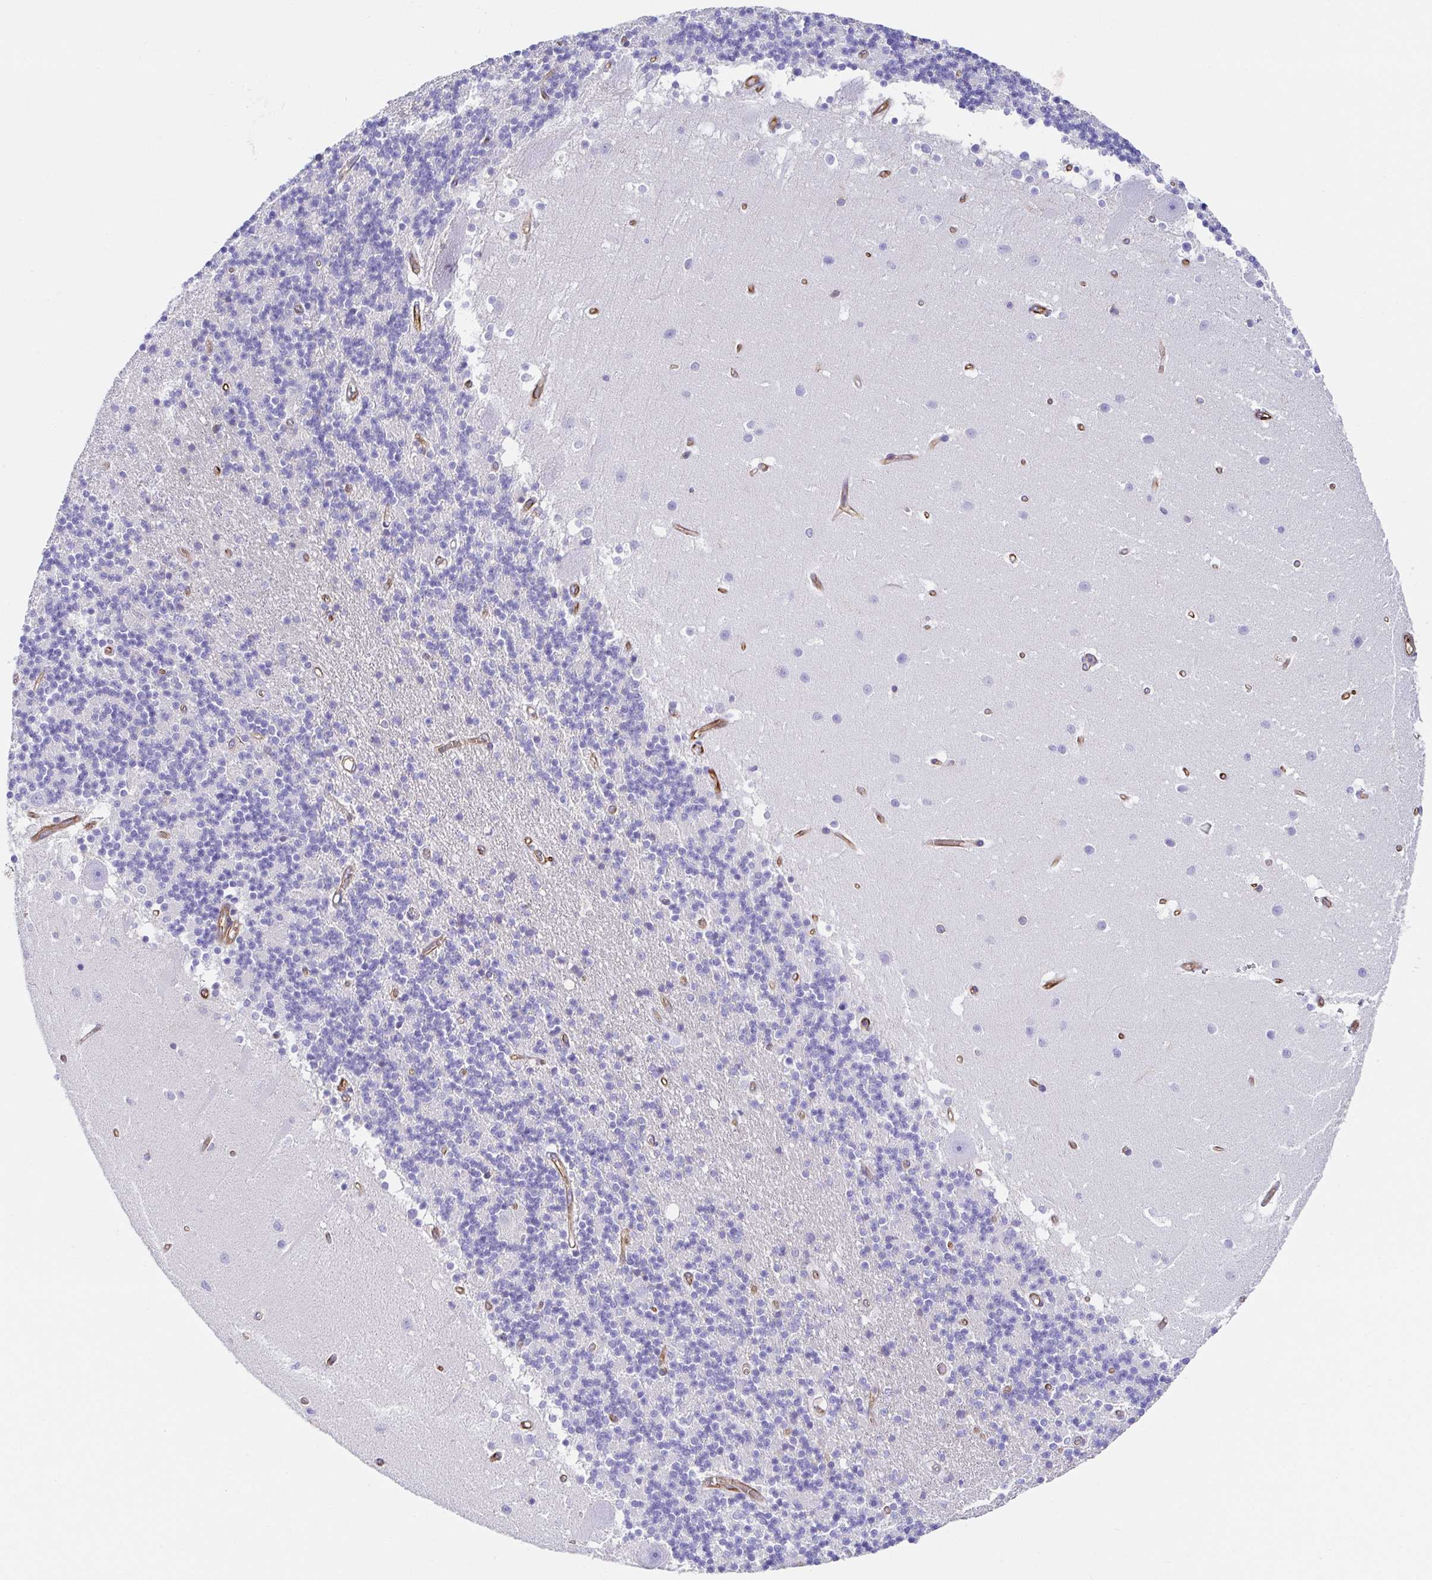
{"staining": {"intensity": "negative", "quantity": "none", "location": "none"}, "tissue": "cerebellum", "cell_type": "Cells in granular layer", "image_type": "normal", "snomed": [{"axis": "morphology", "description": "Normal tissue, NOS"}, {"axis": "topography", "description": "Cerebellum"}], "caption": "A photomicrograph of human cerebellum is negative for staining in cells in granular layer. (Brightfield microscopy of DAB immunohistochemistry (IHC) at high magnification).", "gene": "DOCK1", "patient": {"sex": "male", "age": 54}}